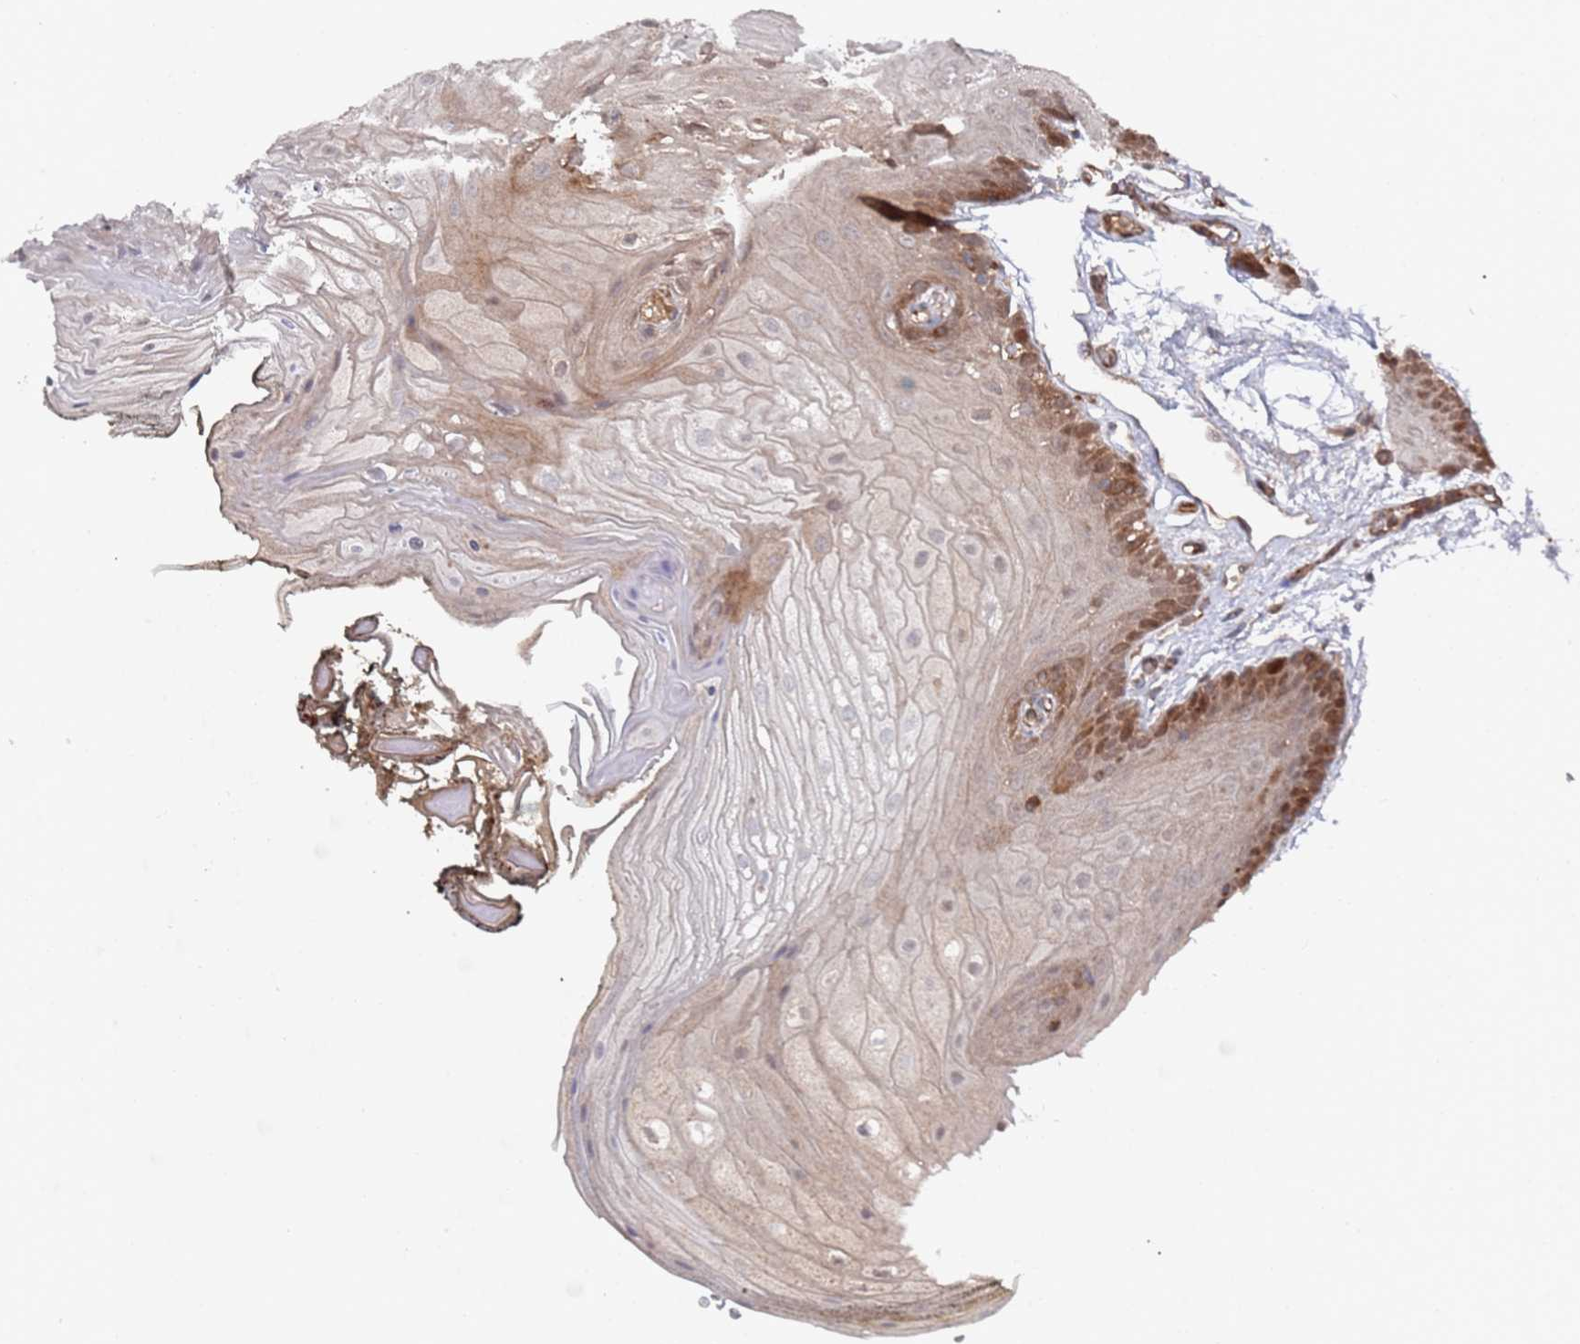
{"staining": {"intensity": "moderate", "quantity": "<25%", "location": "cytoplasmic/membranous"}, "tissue": "oral mucosa", "cell_type": "Squamous epithelial cells", "image_type": "normal", "snomed": [{"axis": "morphology", "description": "Normal tissue, NOS"}, {"axis": "morphology", "description": "Squamous cell carcinoma, NOS"}, {"axis": "topography", "description": "Oral tissue"}, {"axis": "topography", "description": "Head-Neck"}], "caption": "Normal oral mucosa shows moderate cytoplasmic/membranous positivity in approximately <25% of squamous epithelial cells, visualized by immunohistochemistry. The protein is stained brown, and the nuclei are stained in blue (DAB (3,3'-diaminobenzidine) IHC with brightfield microscopy, high magnification).", "gene": "DDX60", "patient": {"sex": "female", "age": 81}}